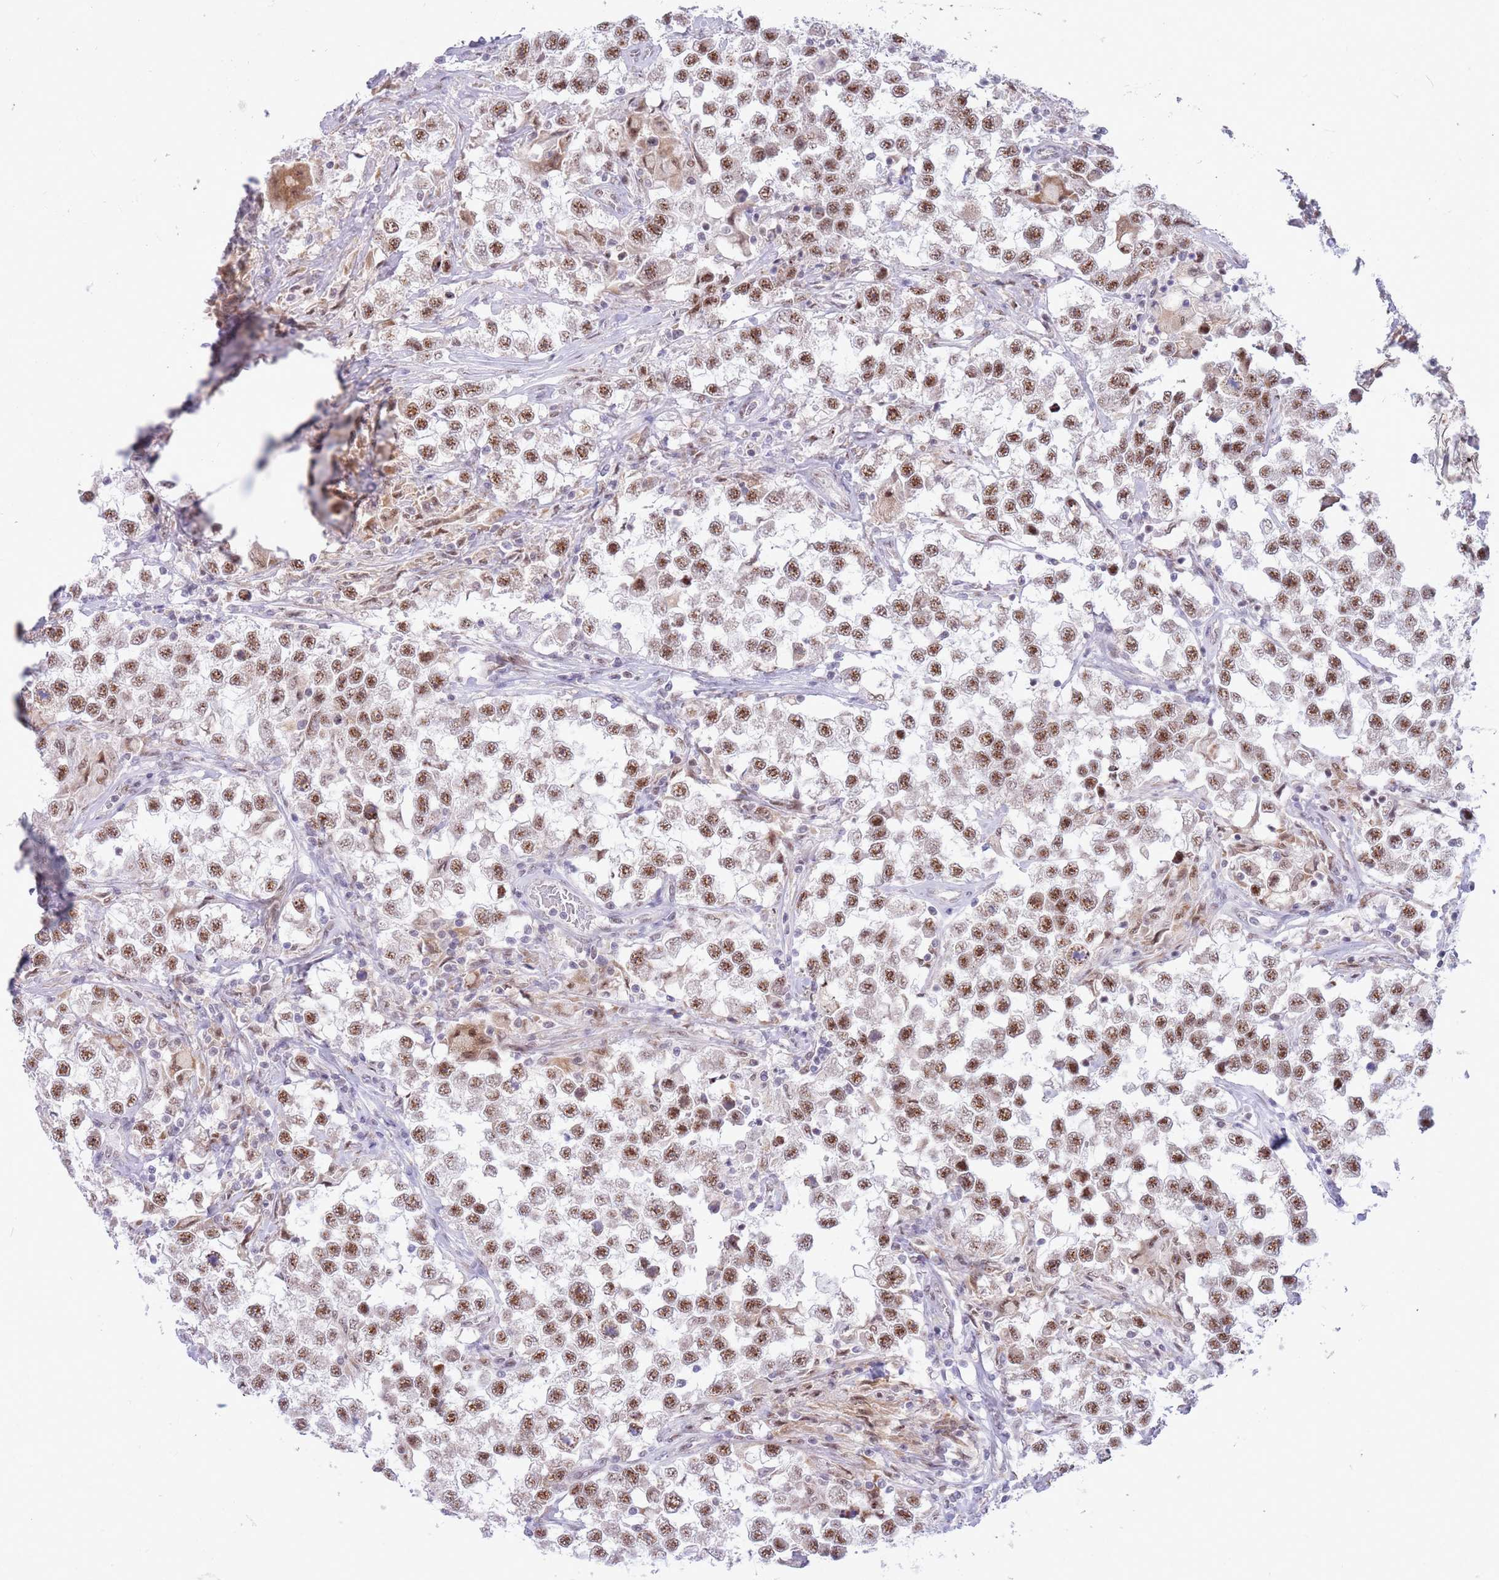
{"staining": {"intensity": "moderate", "quantity": ">75%", "location": "nuclear"}, "tissue": "testis cancer", "cell_type": "Tumor cells", "image_type": "cancer", "snomed": [{"axis": "morphology", "description": "Seminoma, NOS"}, {"axis": "topography", "description": "Testis"}], "caption": "The immunohistochemical stain labels moderate nuclear expression in tumor cells of testis seminoma tissue.", "gene": "CYP2B6", "patient": {"sex": "male", "age": 46}}